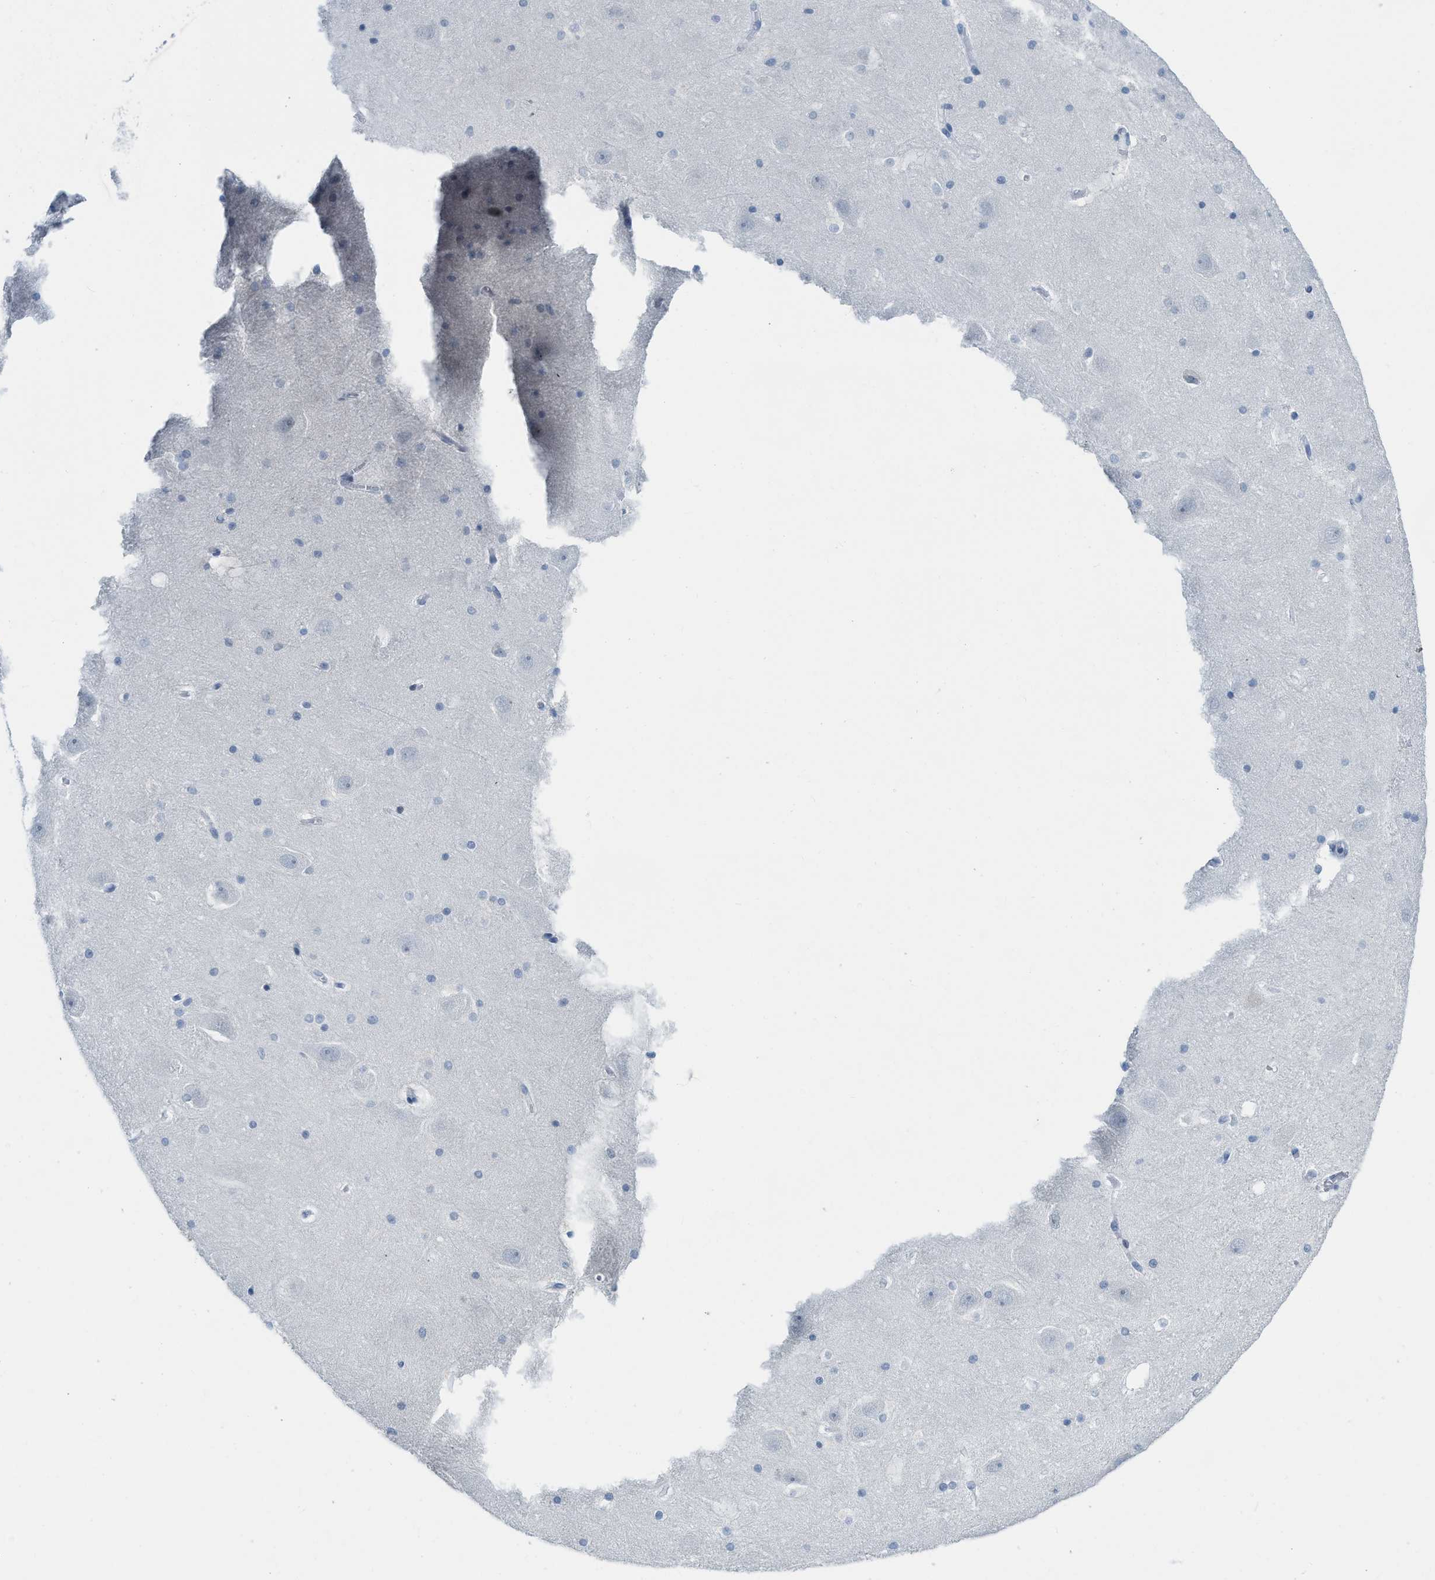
{"staining": {"intensity": "negative", "quantity": "none", "location": "none"}, "tissue": "hippocampus", "cell_type": "Glial cells", "image_type": "normal", "snomed": [{"axis": "morphology", "description": "Normal tissue, NOS"}, {"axis": "topography", "description": "Hippocampus"}], "caption": "DAB (3,3'-diaminobenzidine) immunohistochemical staining of benign hippocampus reveals no significant staining in glial cells. The staining is performed using DAB (3,3'-diaminobenzidine) brown chromogen with nuclei counter-stained in using hematoxylin.", "gene": "PBX1", "patient": {"sex": "male", "age": 45}}